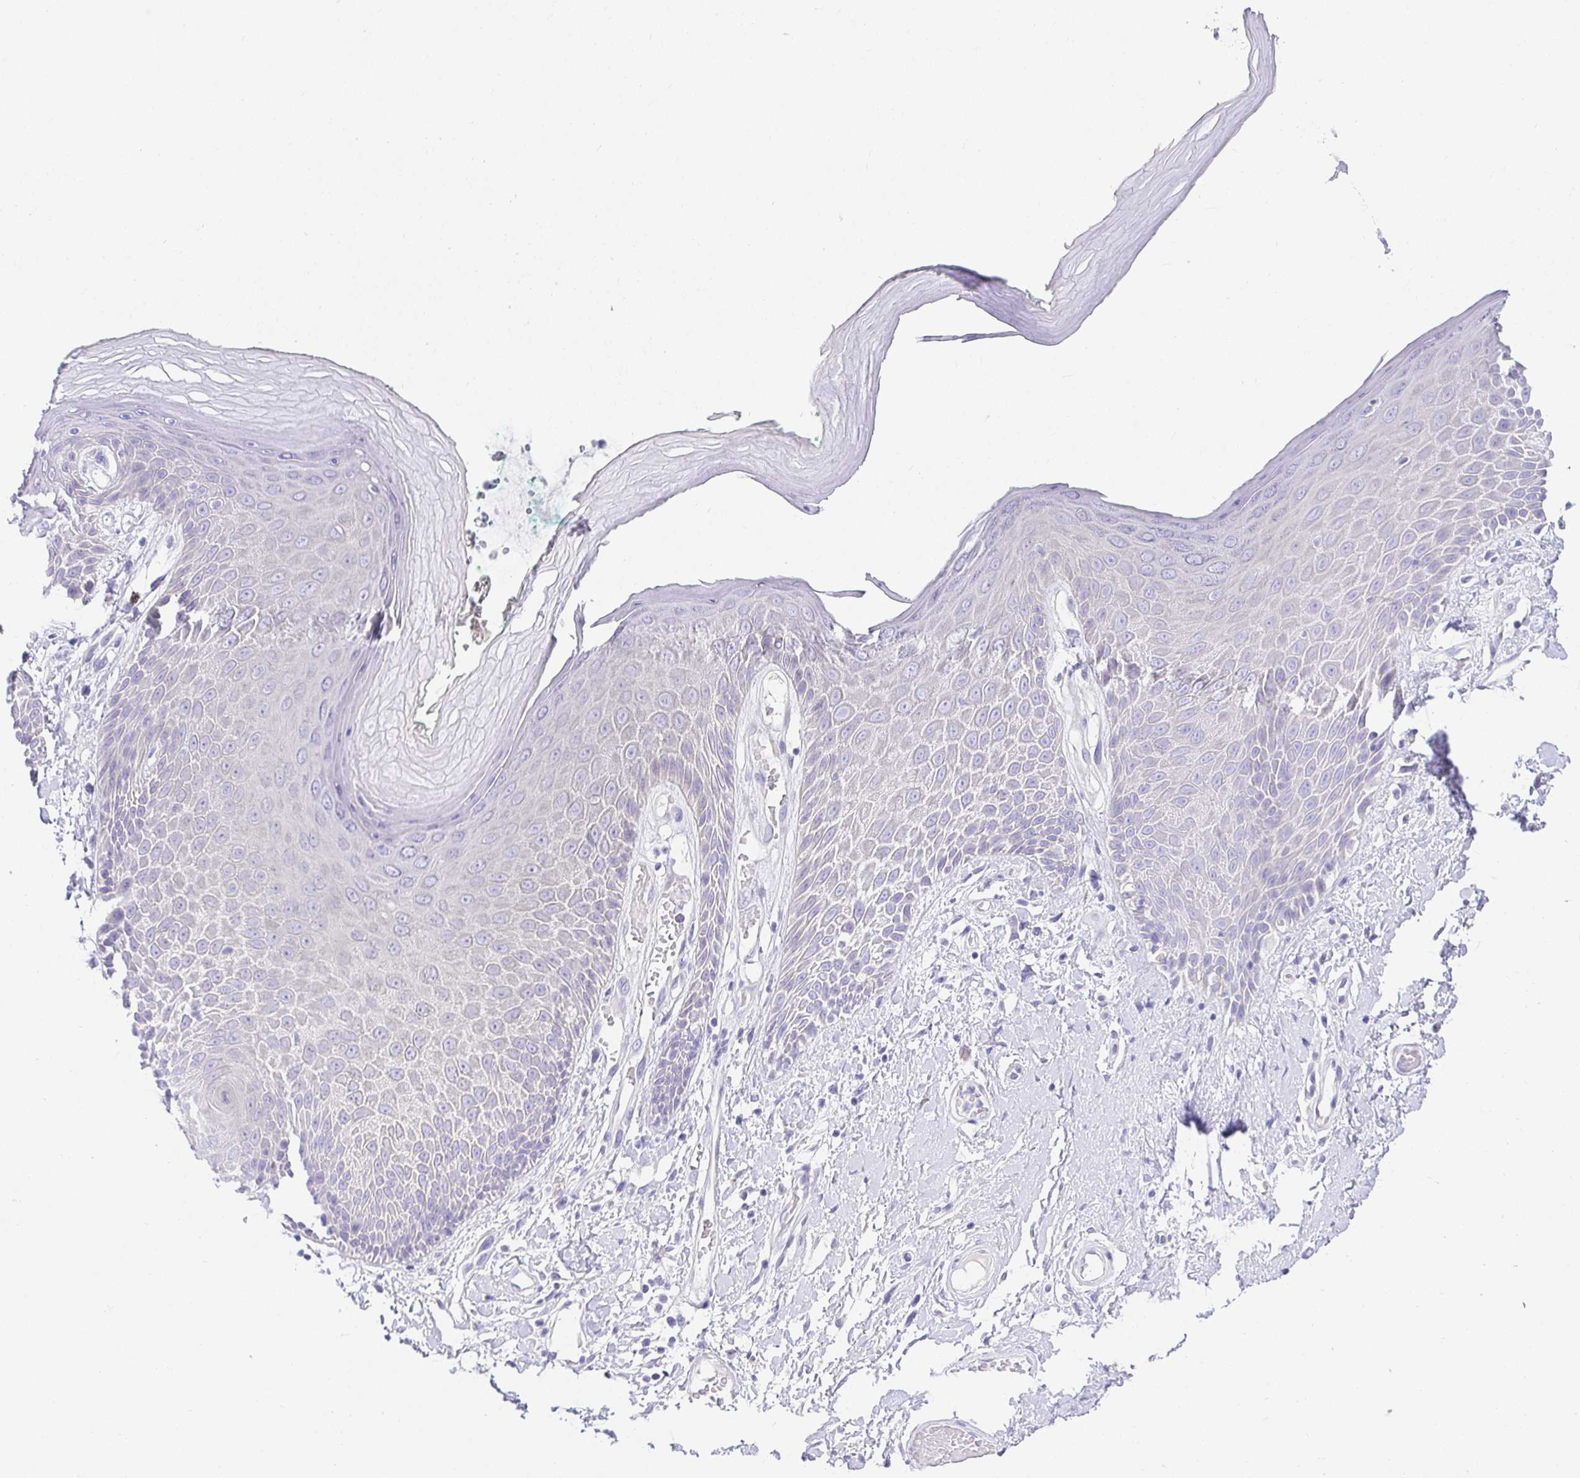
{"staining": {"intensity": "negative", "quantity": "none", "location": "none"}, "tissue": "skin", "cell_type": "Epidermal cells", "image_type": "normal", "snomed": [{"axis": "morphology", "description": "Normal tissue, NOS"}, {"axis": "topography", "description": "Anal"}, {"axis": "topography", "description": "Peripheral nerve tissue"}], "caption": "This photomicrograph is of unremarkable skin stained with IHC to label a protein in brown with the nuclei are counter-stained blue. There is no expression in epidermal cells. (Brightfield microscopy of DAB immunohistochemistry (IHC) at high magnification).", "gene": "CHAT", "patient": {"sex": "male", "age": 78}}